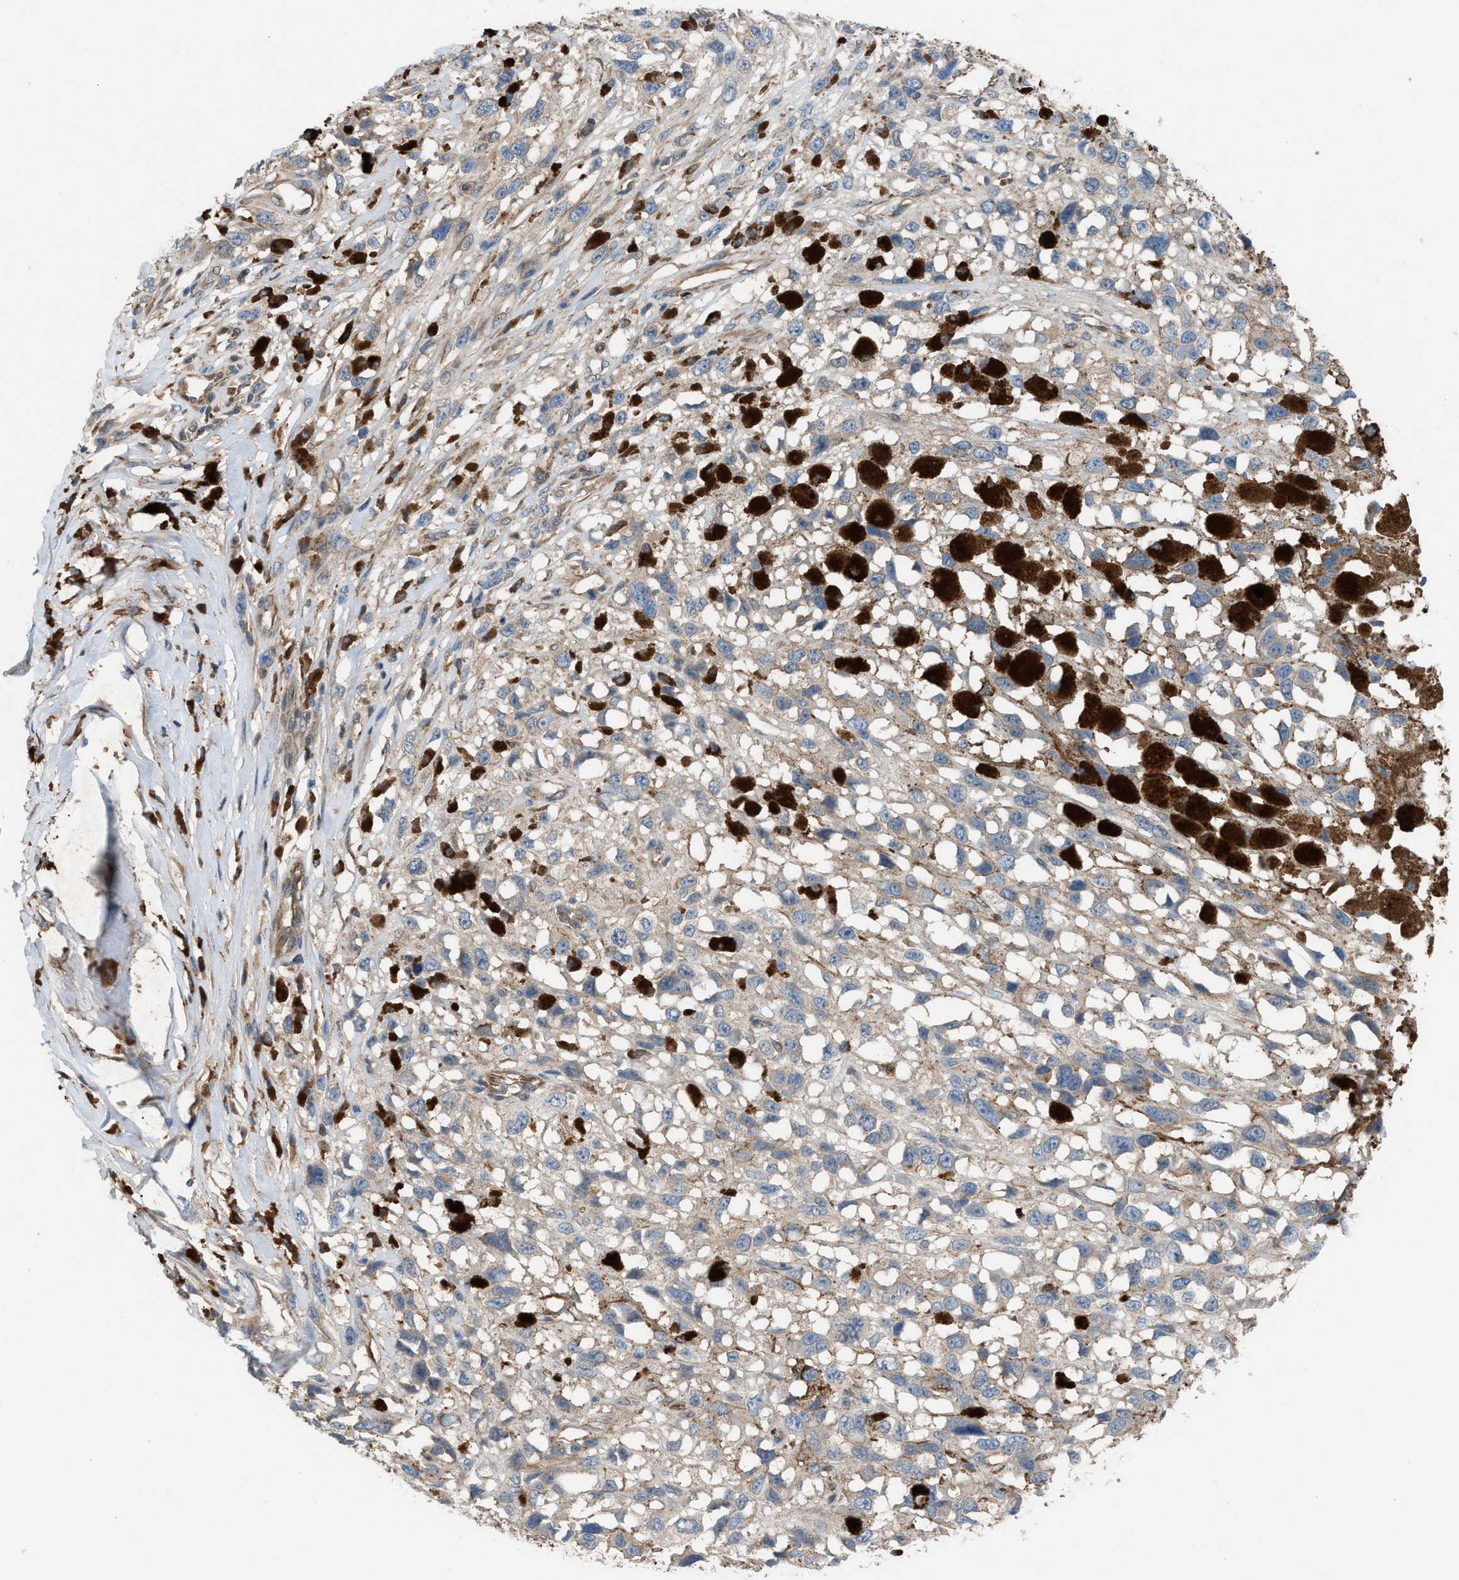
{"staining": {"intensity": "negative", "quantity": "none", "location": "none"}, "tissue": "melanoma", "cell_type": "Tumor cells", "image_type": "cancer", "snomed": [{"axis": "morphology", "description": "Malignant melanoma, Metastatic site"}, {"axis": "topography", "description": "Lymph node"}], "caption": "Malignant melanoma (metastatic site) stained for a protein using immunohistochemistry (IHC) reveals no expression tumor cells.", "gene": "TPK1", "patient": {"sex": "male", "age": 59}}